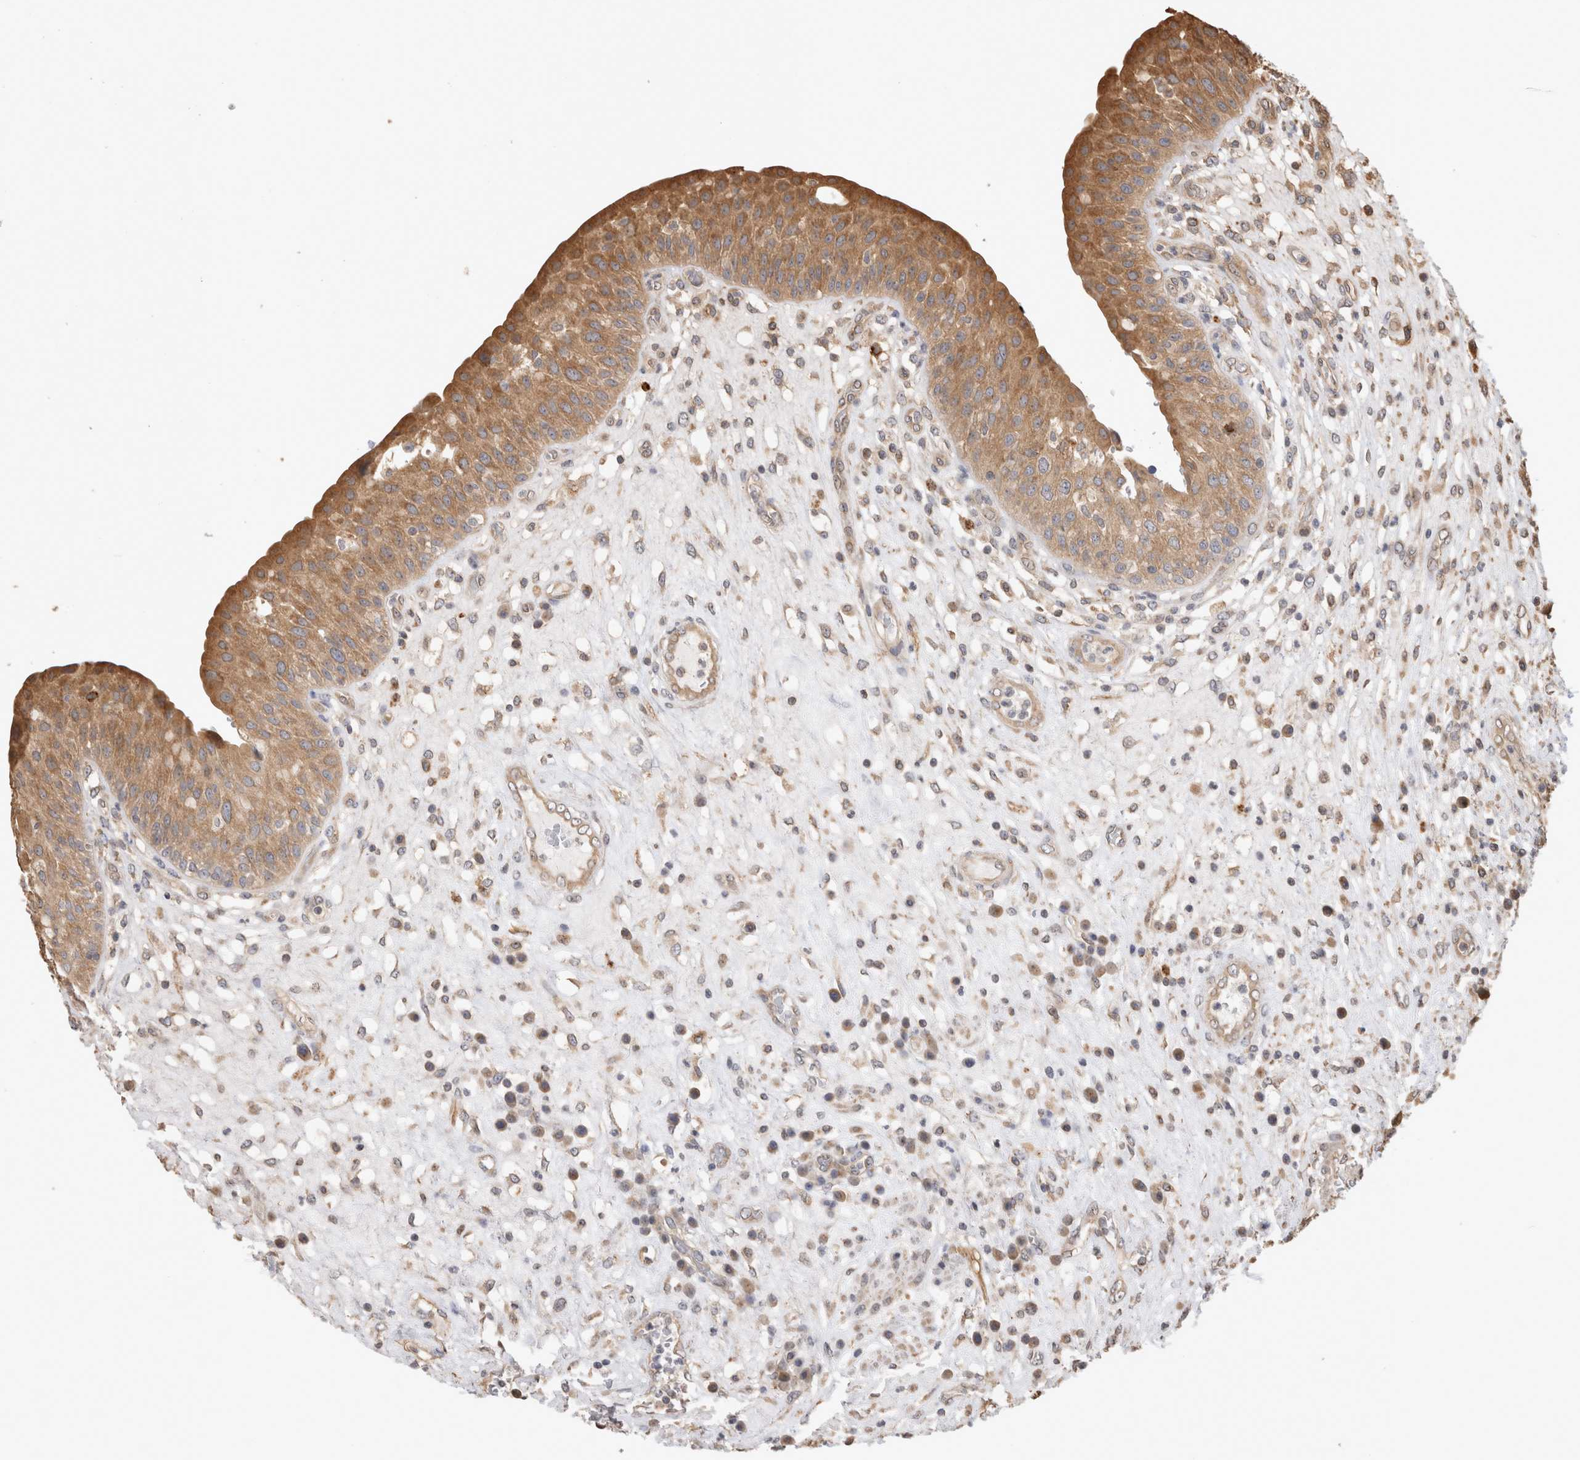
{"staining": {"intensity": "moderate", "quantity": ">75%", "location": "cytoplasmic/membranous"}, "tissue": "urinary bladder", "cell_type": "Urothelial cells", "image_type": "normal", "snomed": [{"axis": "morphology", "description": "Normal tissue, NOS"}, {"axis": "topography", "description": "Urinary bladder"}], "caption": "Urinary bladder stained with DAB immunohistochemistry (IHC) exhibits medium levels of moderate cytoplasmic/membranous staining in about >75% of urothelial cells. Immunohistochemistry stains the protein of interest in brown and the nuclei are stained blue.", "gene": "CLIP1", "patient": {"sex": "female", "age": 62}}